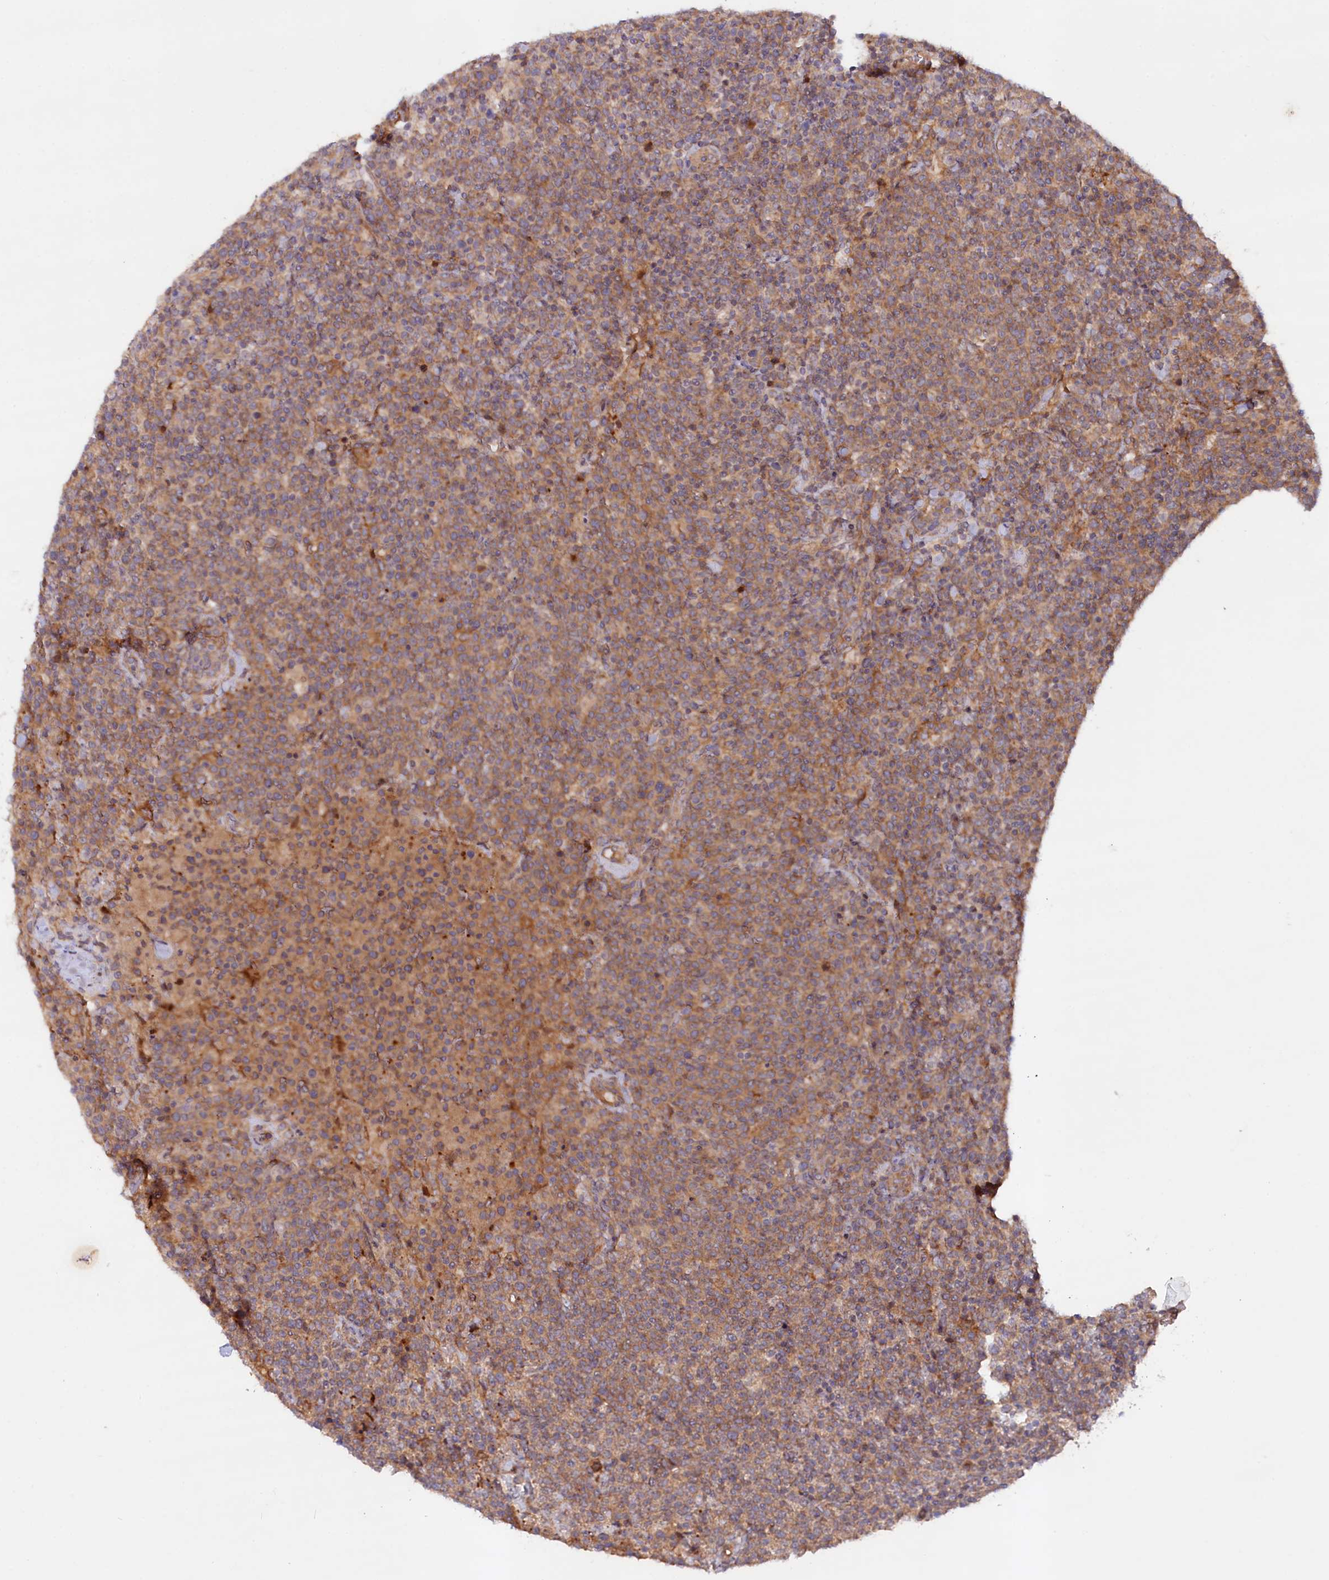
{"staining": {"intensity": "moderate", "quantity": ">75%", "location": "cytoplasmic/membranous"}, "tissue": "lymphoma", "cell_type": "Tumor cells", "image_type": "cancer", "snomed": [{"axis": "morphology", "description": "Malignant lymphoma, non-Hodgkin's type, High grade"}, {"axis": "topography", "description": "Lymph node"}], "caption": "Lymphoma stained for a protein exhibits moderate cytoplasmic/membranous positivity in tumor cells.", "gene": "NEDD1", "patient": {"sex": "male", "age": 61}}